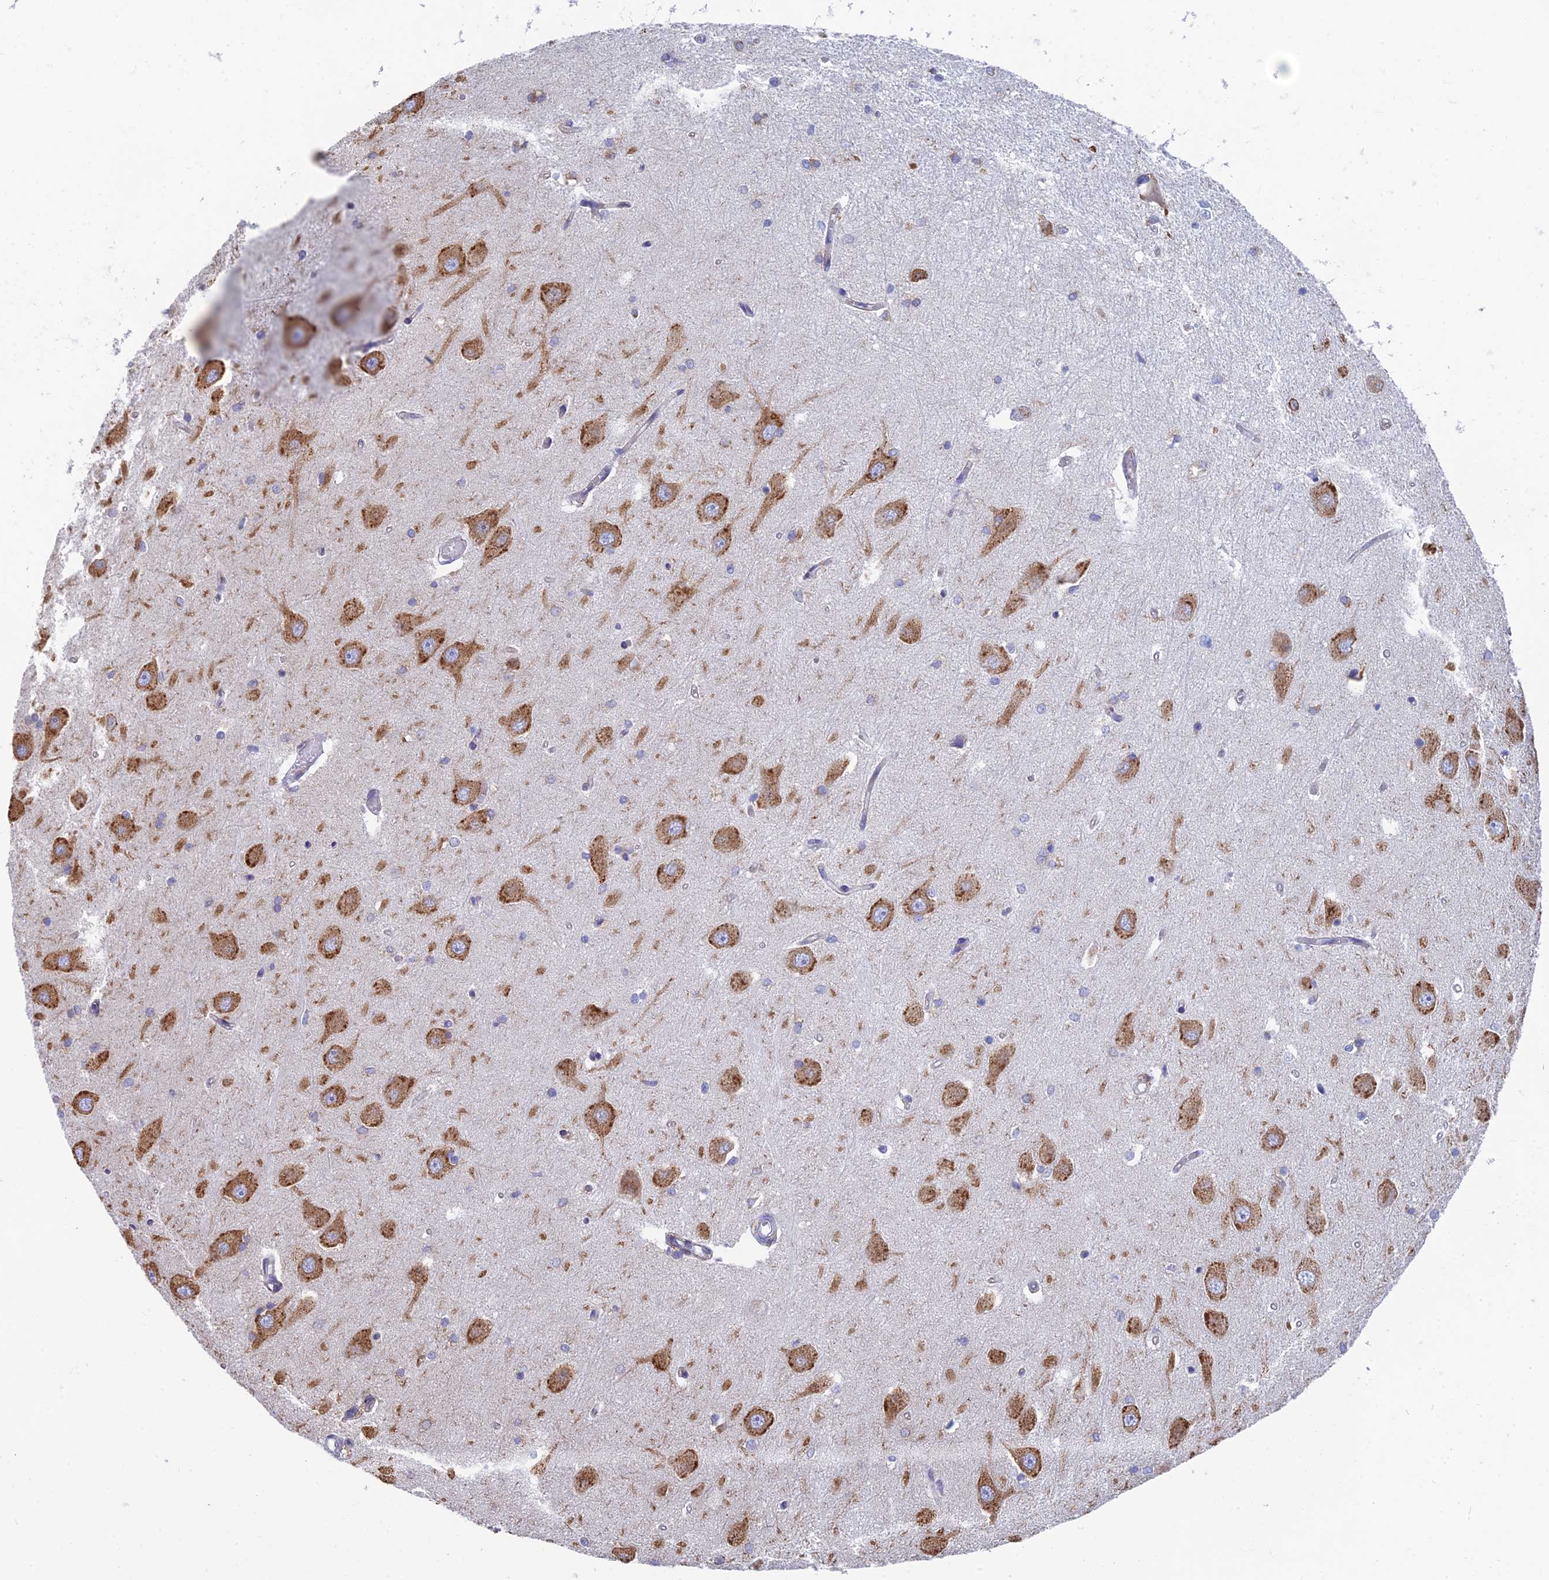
{"staining": {"intensity": "negative", "quantity": "none", "location": "none"}, "tissue": "hippocampus", "cell_type": "Glial cells", "image_type": "normal", "snomed": [{"axis": "morphology", "description": "Normal tissue, NOS"}, {"axis": "topography", "description": "Hippocampus"}], "caption": "An immunohistochemistry micrograph of benign hippocampus is shown. There is no staining in glial cells of hippocampus.", "gene": "WDR35", "patient": {"sex": "male", "age": 45}}